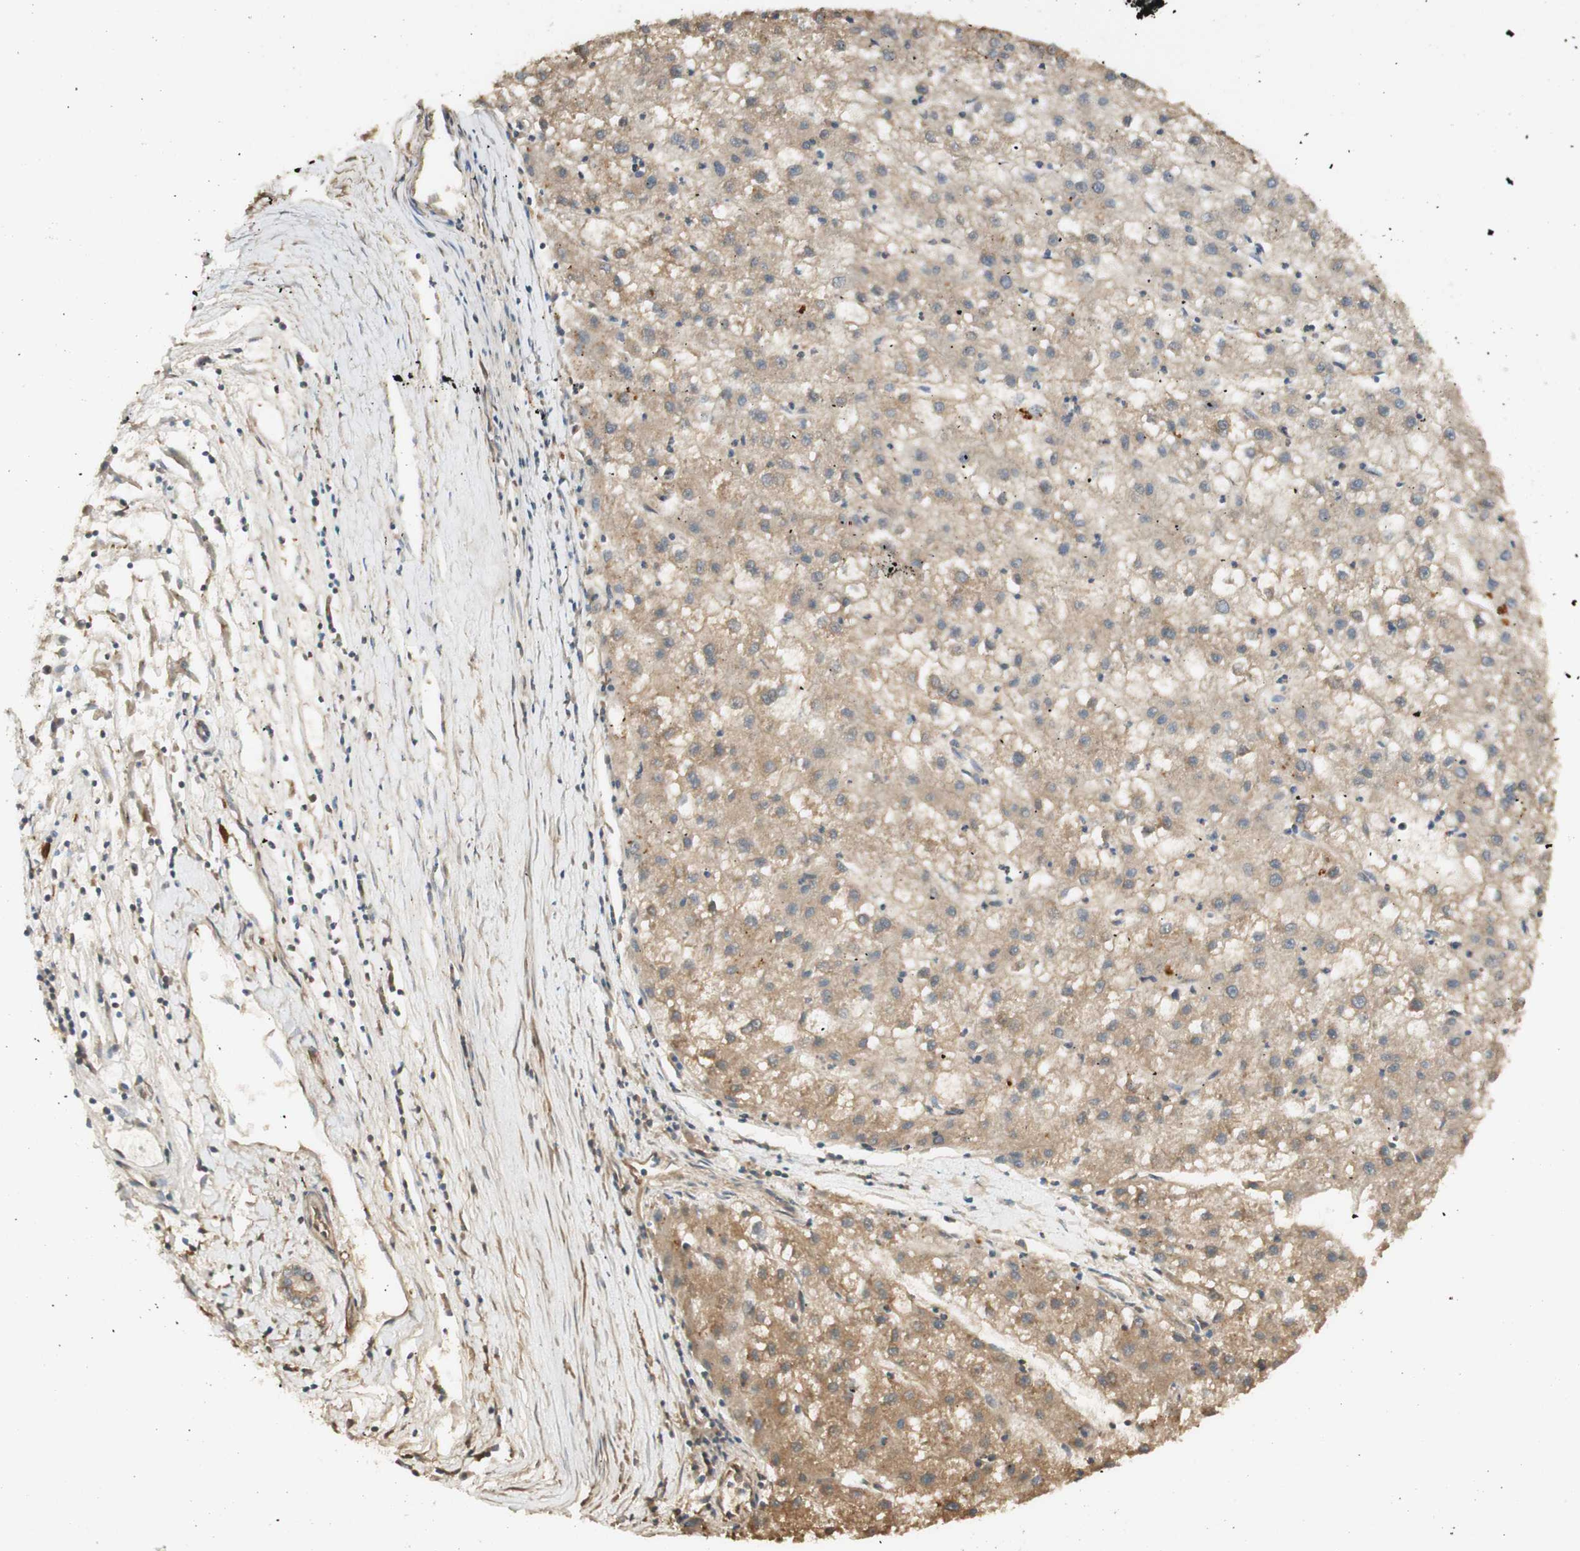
{"staining": {"intensity": "weak", "quantity": ">75%", "location": "cytoplasmic/membranous"}, "tissue": "liver cancer", "cell_type": "Tumor cells", "image_type": "cancer", "snomed": [{"axis": "morphology", "description": "Carcinoma, Hepatocellular, NOS"}, {"axis": "topography", "description": "Liver"}], "caption": "A brown stain labels weak cytoplasmic/membranous expression of a protein in liver cancer (hepatocellular carcinoma) tumor cells.", "gene": "AGER", "patient": {"sex": "male", "age": 72}}